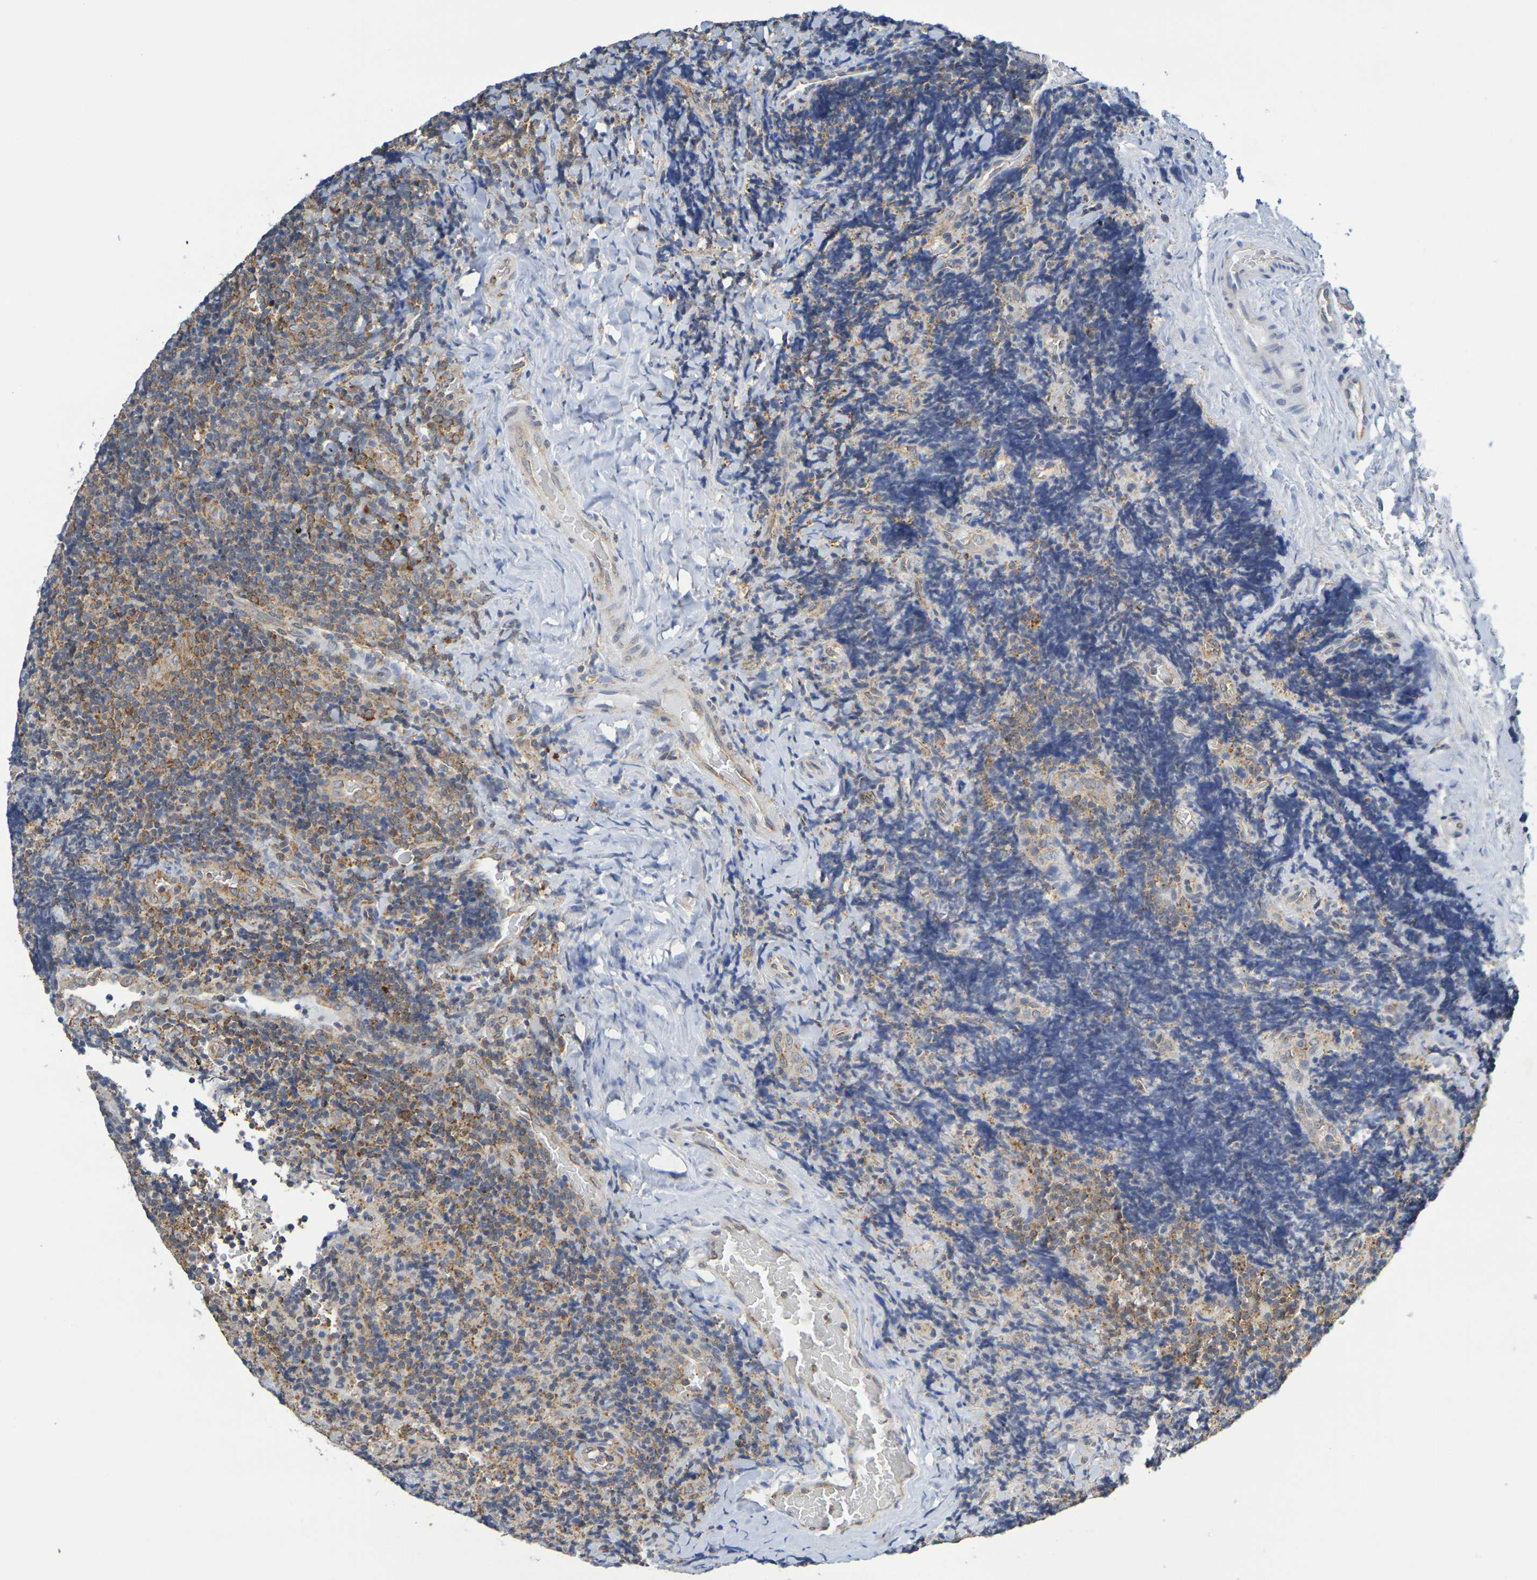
{"staining": {"intensity": "moderate", "quantity": ">75%", "location": "cytoplasmic/membranous"}, "tissue": "lymphoma", "cell_type": "Tumor cells", "image_type": "cancer", "snomed": [{"axis": "morphology", "description": "Malignant lymphoma, non-Hodgkin's type, High grade"}, {"axis": "topography", "description": "Tonsil"}], "caption": "Brown immunohistochemical staining in human malignant lymphoma, non-Hodgkin's type (high-grade) reveals moderate cytoplasmic/membranous positivity in about >75% of tumor cells.", "gene": "CHRNB1", "patient": {"sex": "female", "age": 36}}